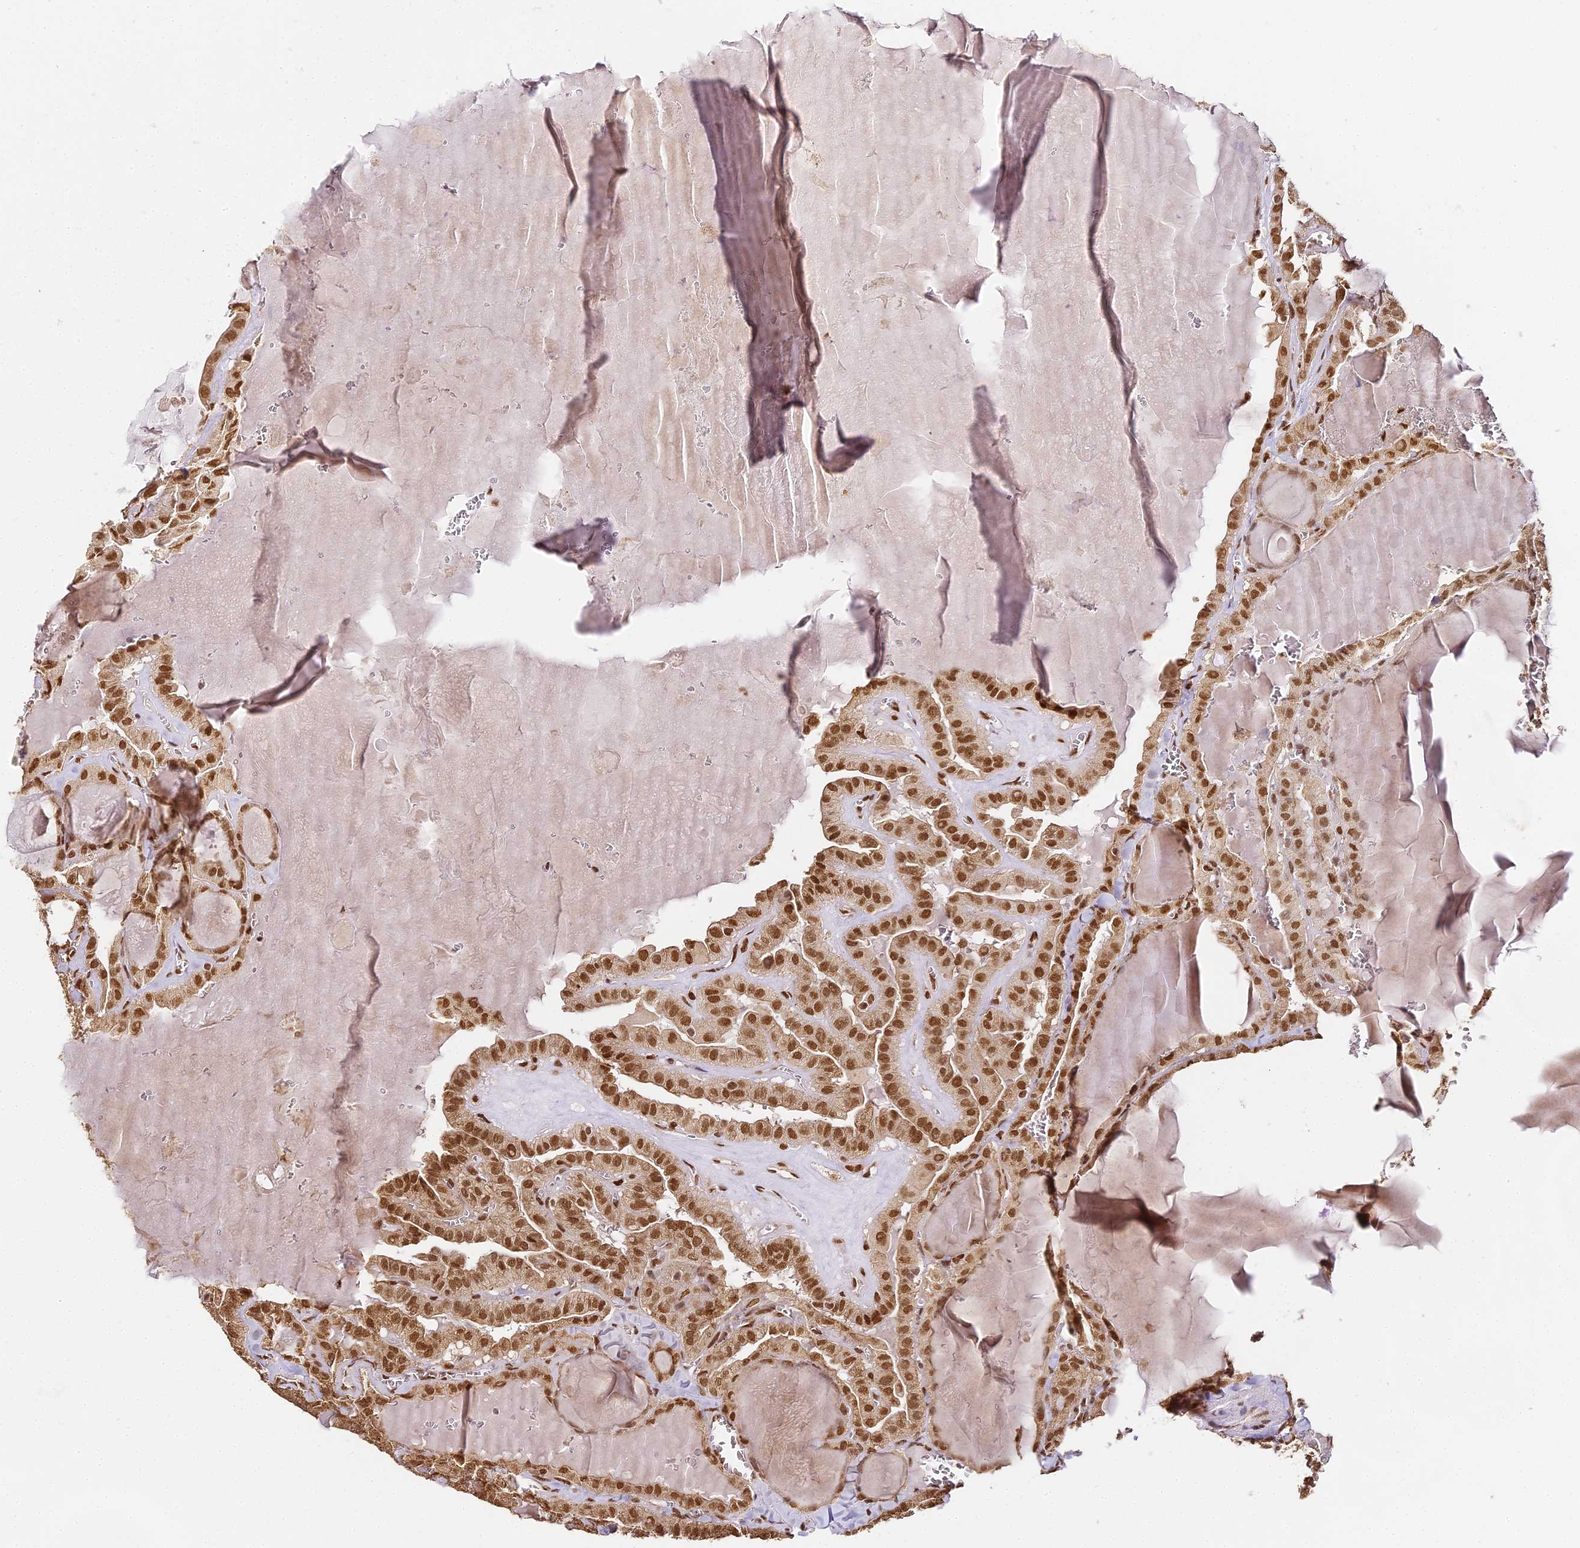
{"staining": {"intensity": "strong", "quantity": ">75%", "location": "nuclear"}, "tissue": "thyroid cancer", "cell_type": "Tumor cells", "image_type": "cancer", "snomed": [{"axis": "morphology", "description": "Papillary adenocarcinoma, NOS"}, {"axis": "topography", "description": "Thyroid gland"}], "caption": "Human papillary adenocarcinoma (thyroid) stained with a protein marker exhibits strong staining in tumor cells.", "gene": "HNRNPA1", "patient": {"sex": "male", "age": 52}}